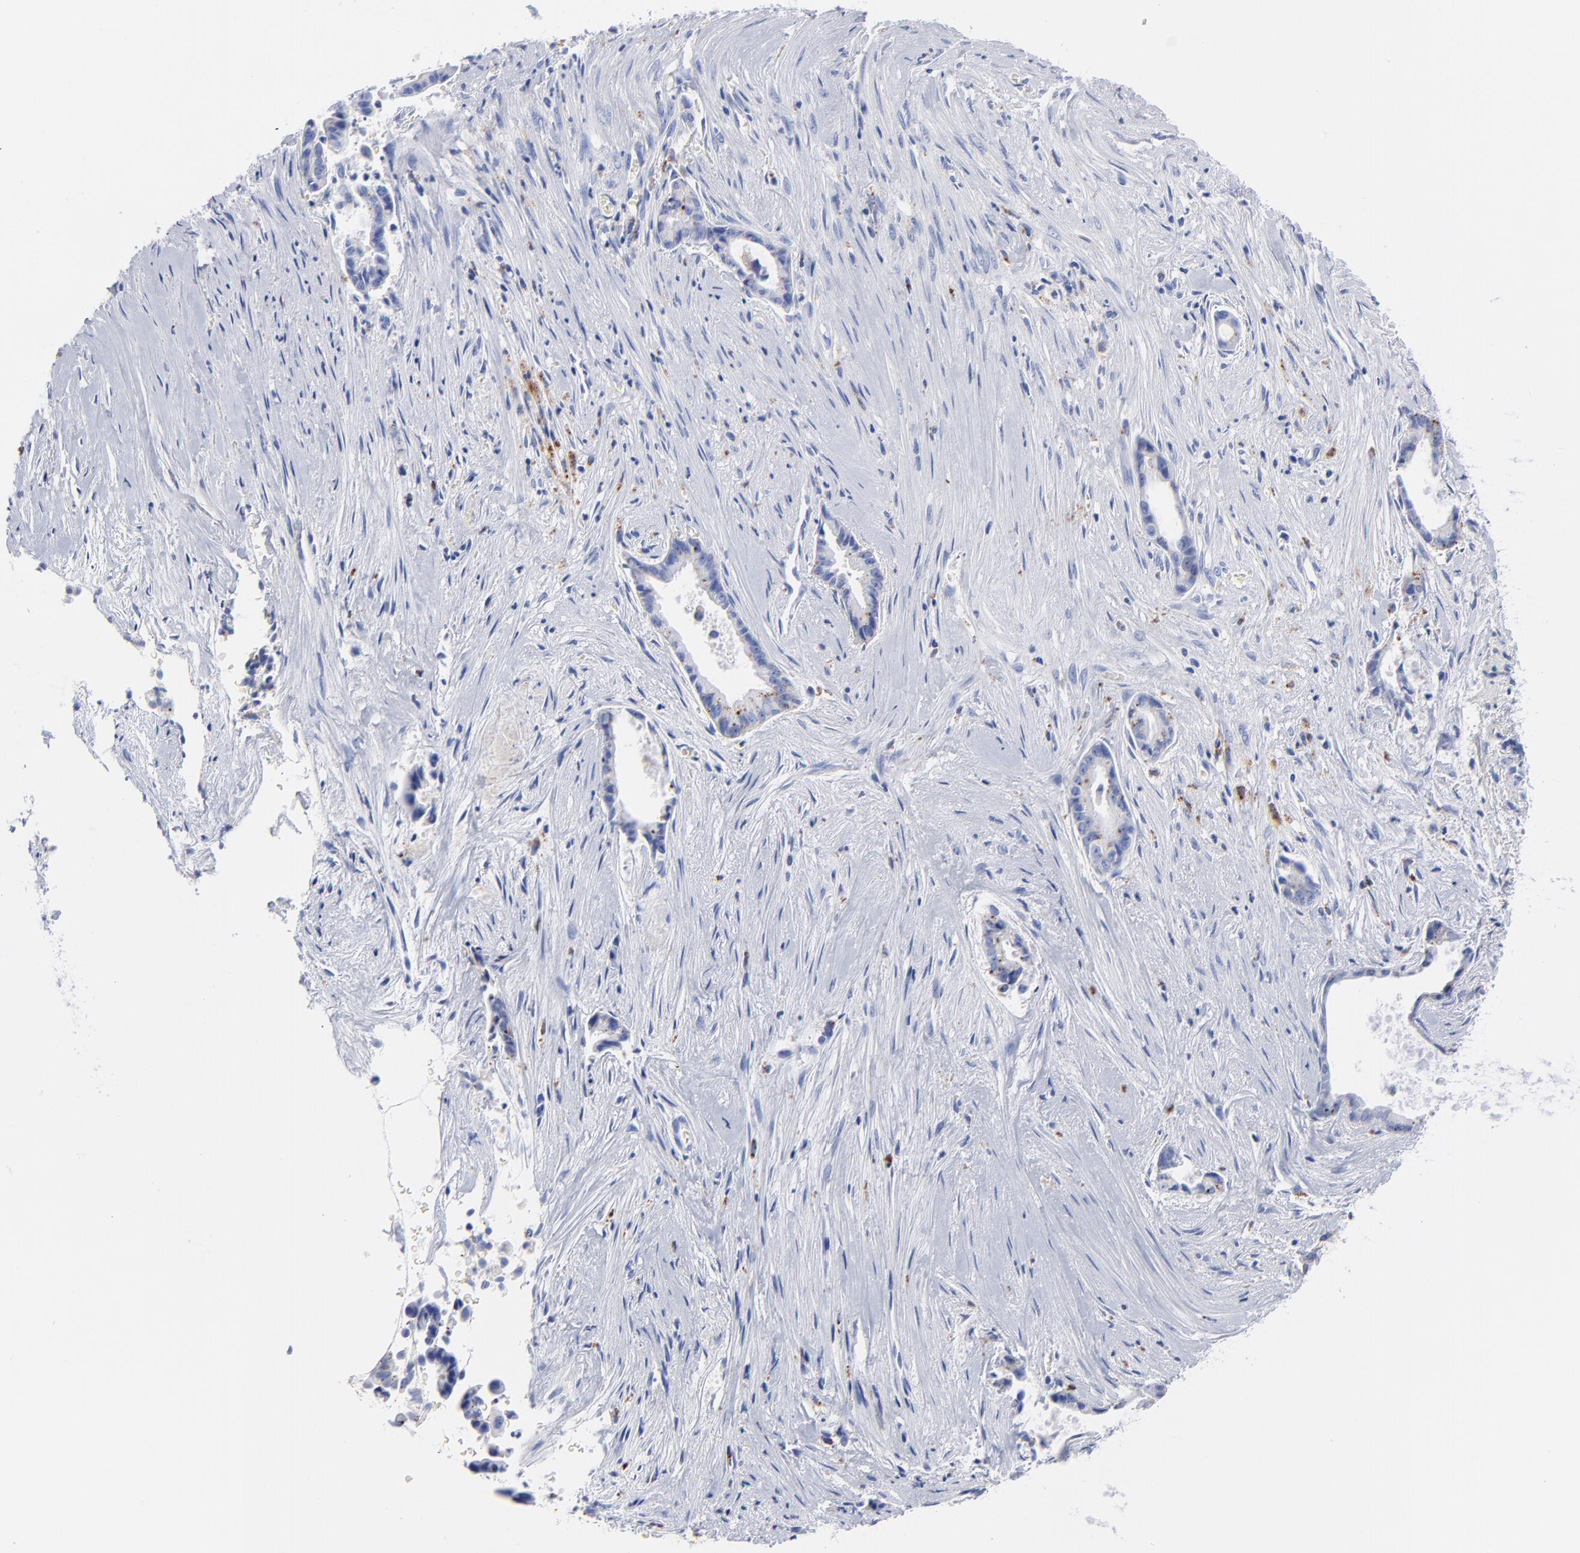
{"staining": {"intensity": "moderate", "quantity": "<25%", "location": "cytoplasmic/membranous"}, "tissue": "liver cancer", "cell_type": "Tumor cells", "image_type": "cancer", "snomed": [{"axis": "morphology", "description": "Cholangiocarcinoma"}, {"axis": "topography", "description": "Liver"}], "caption": "This histopathology image demonstrates immunohistochemistry staining of liver cancer (cholangiocarcinoma), with low moderate cytoplasmic/membranous expression in about <25% of tumor cells.", "gene": "CPVL", "patient": {"sex": "female", "age": 55}}